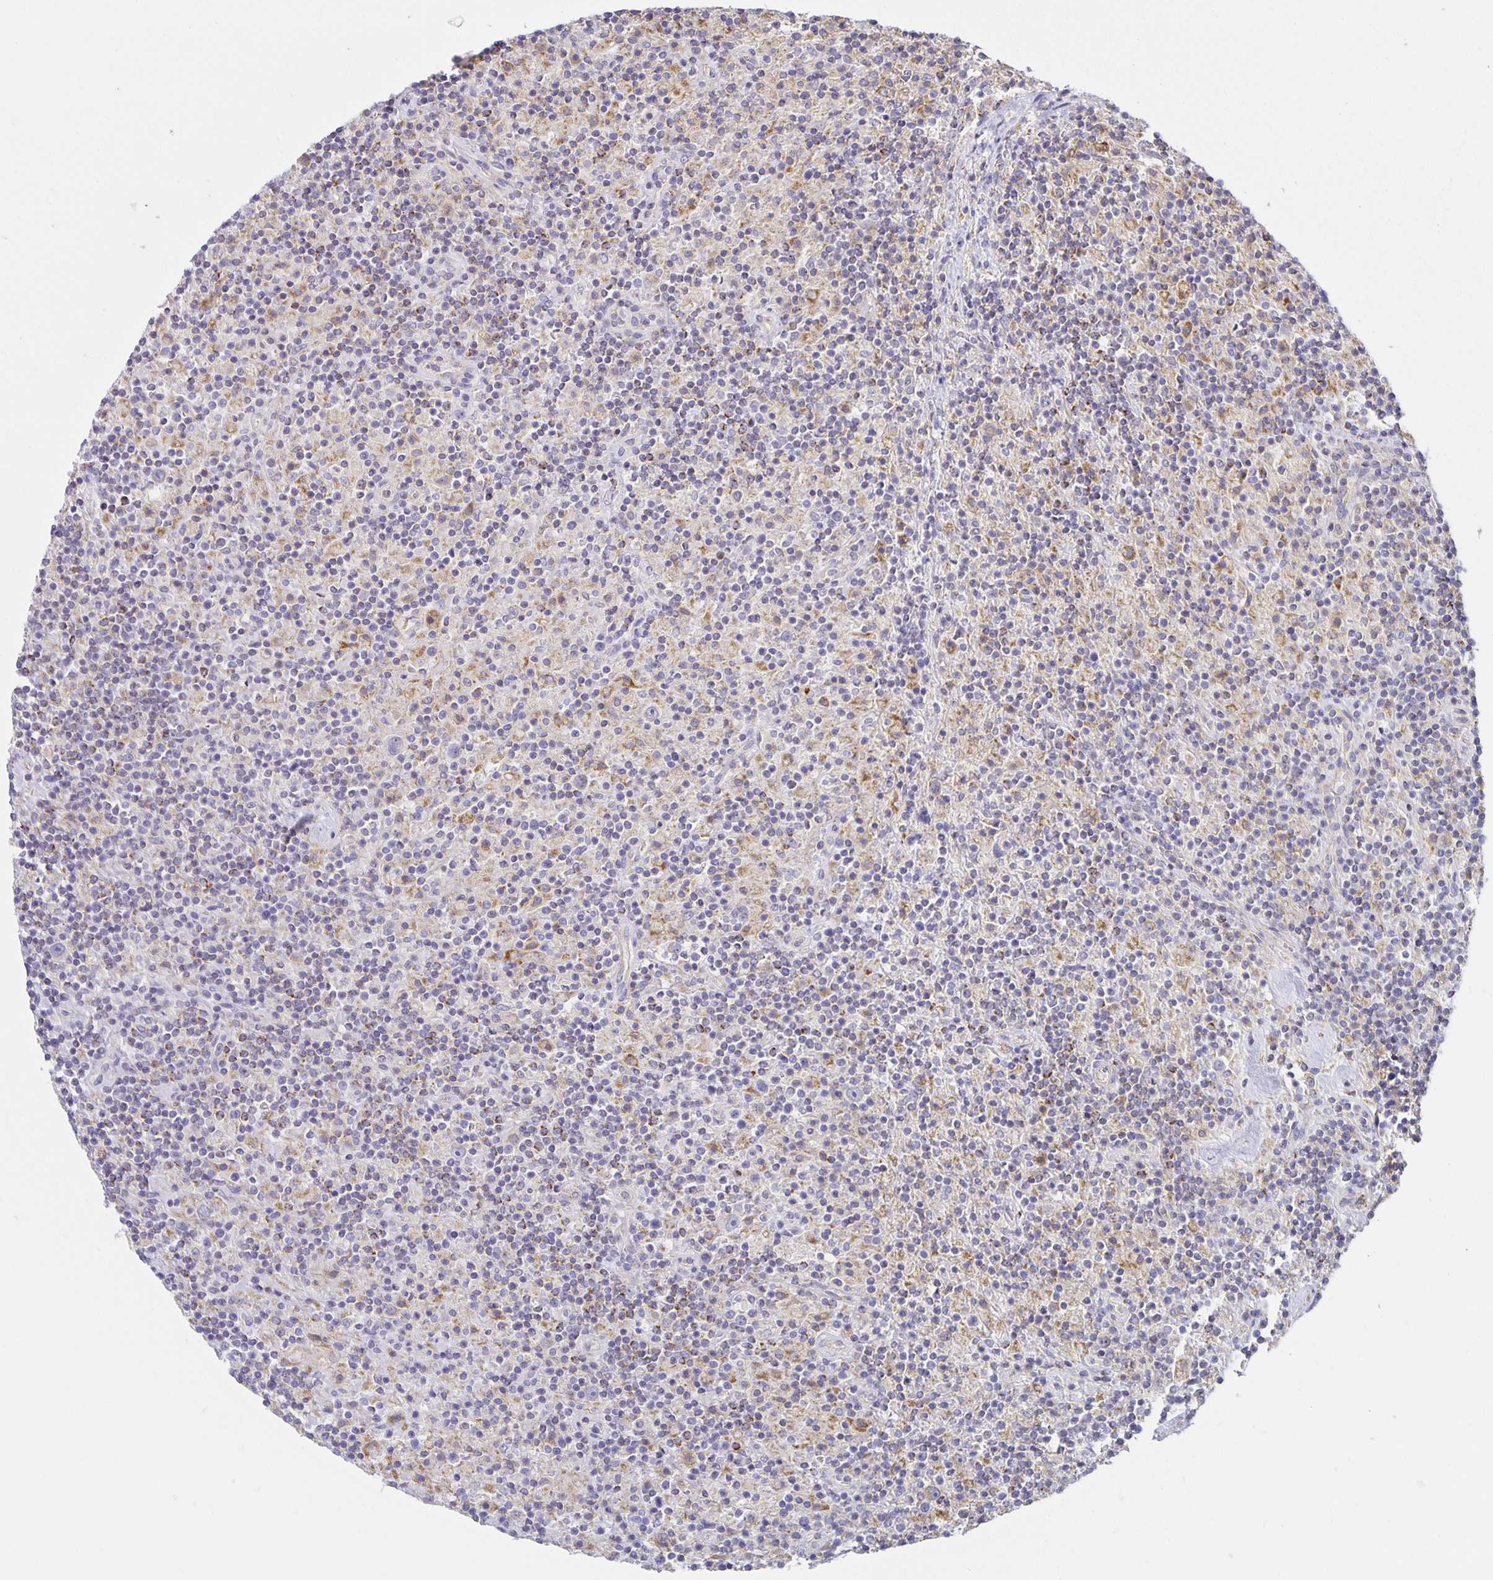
{"staining": {"intensity": "negative", "quantity": "none", "location": "none"}, "tissue": "lymphoma", "cell_type": "Tumor cells", "image_type": "cancer", "snomed": [{"axis": "morphology", "description": "Hodgkin's disease, NOS"}, {"axis": "topography", "description": "Thymus, NOS"}], "caption": "Immunohistochemistry micrograph of Hodgkin's disease stained for a protein (brown), which displays no expression in tumor cells. Nuclei are stained in blue.", "gene": "FLRT3", "patient": {"sex": "female", "age": 17}}